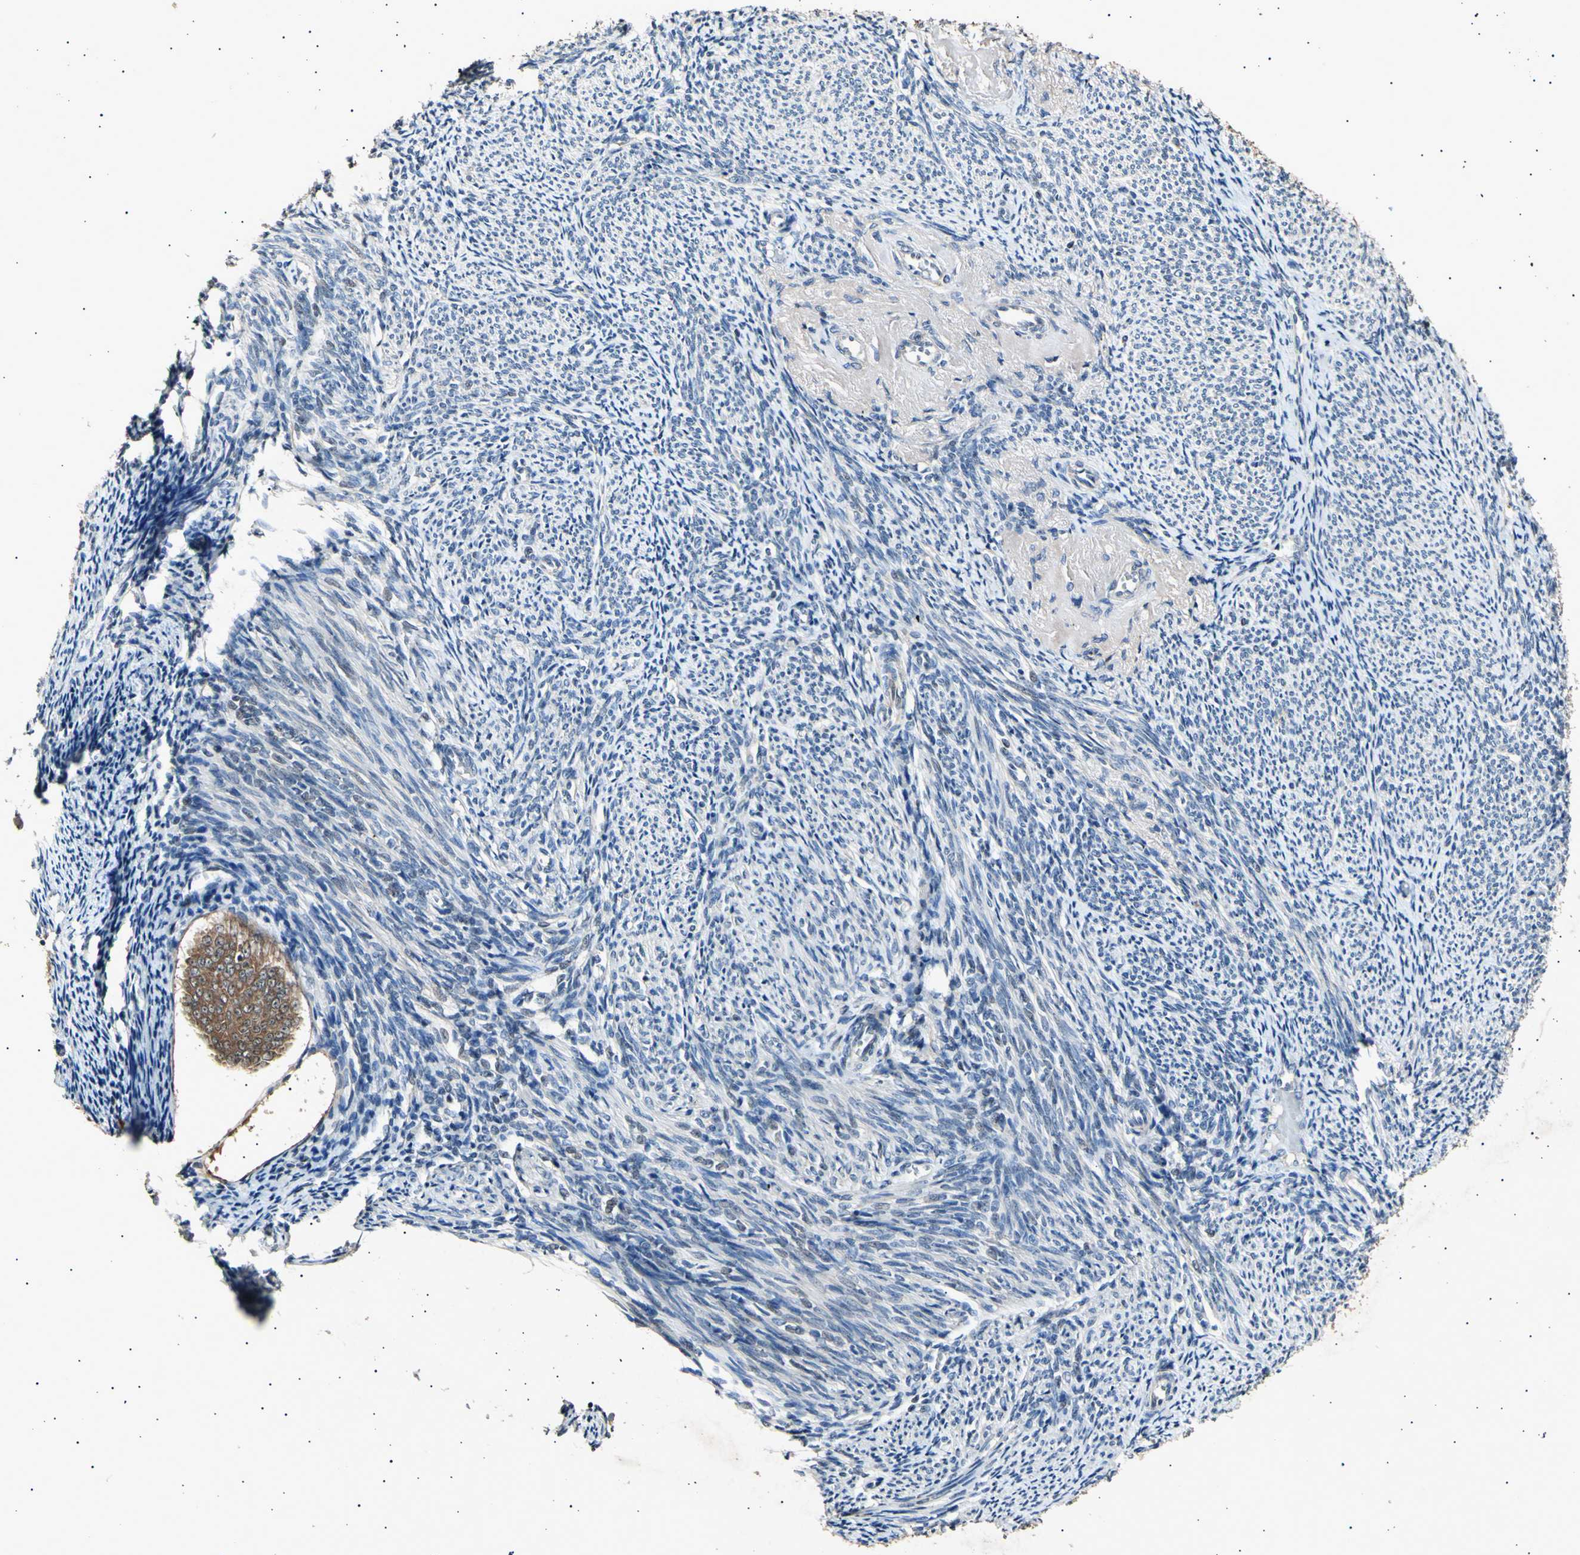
{"staining": {"intensity": "moderate", "quantity": ">75%", "location": "cytoplasmic/membranous"}, "tissue": "endometrial cancer", "cell_type": "Tumor cells", "image_type": "cancer", "snomed": [{"axis": "morphology", "description": "Adenocarcinoma, NOS"}, {"axis": "topography", "description": "Endometrium"}], "caption": "An immunohistochemistry (IHC) image of tumor tissue is shown. Protein staining in brown labels moderate cytoplasmic/membranous positivity in endometrial adenocarcinoma within tumor cells.", "gene": "ADCY3", "patient": {"sex": "female", "age": 63}}